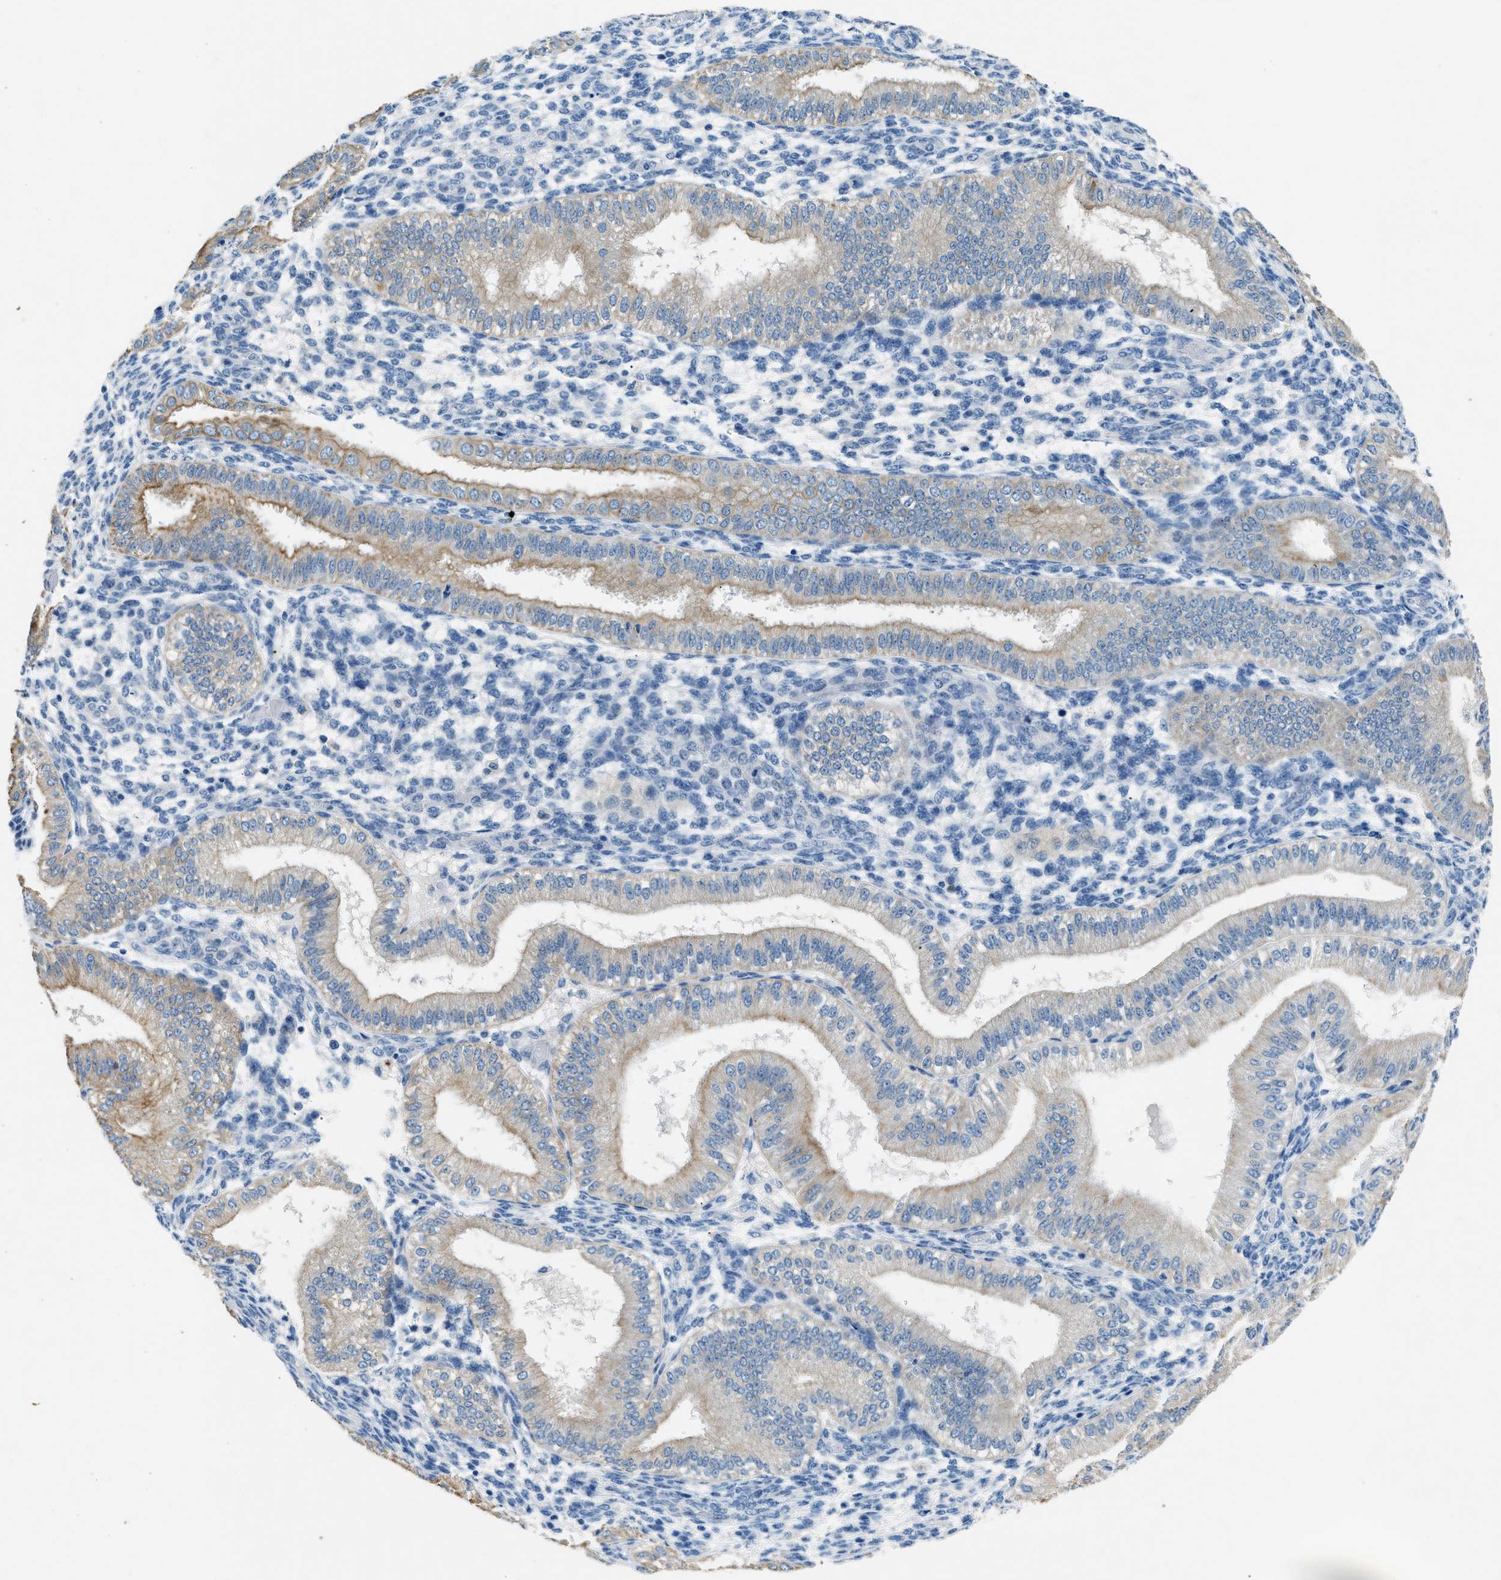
{"staining": {"intensity": "negative", "quantity": "none", "location": "none"}, "tissue": "endometrium", "cell_type": "Cells in endometrial stroma", "image_type": "normal", "snomed": [{"axis": "morphology", "description": "Normal tissue, NOS"}, {"axis": "topography", "description": "Endometrium"}], "caption": "Immunohistochemical staining of unremarkable human endometrium demonstrates no significant staining in cells in endometrial stroma.", "gene": "CFAP20", "patient": {"sex": "female", "age": 39}}